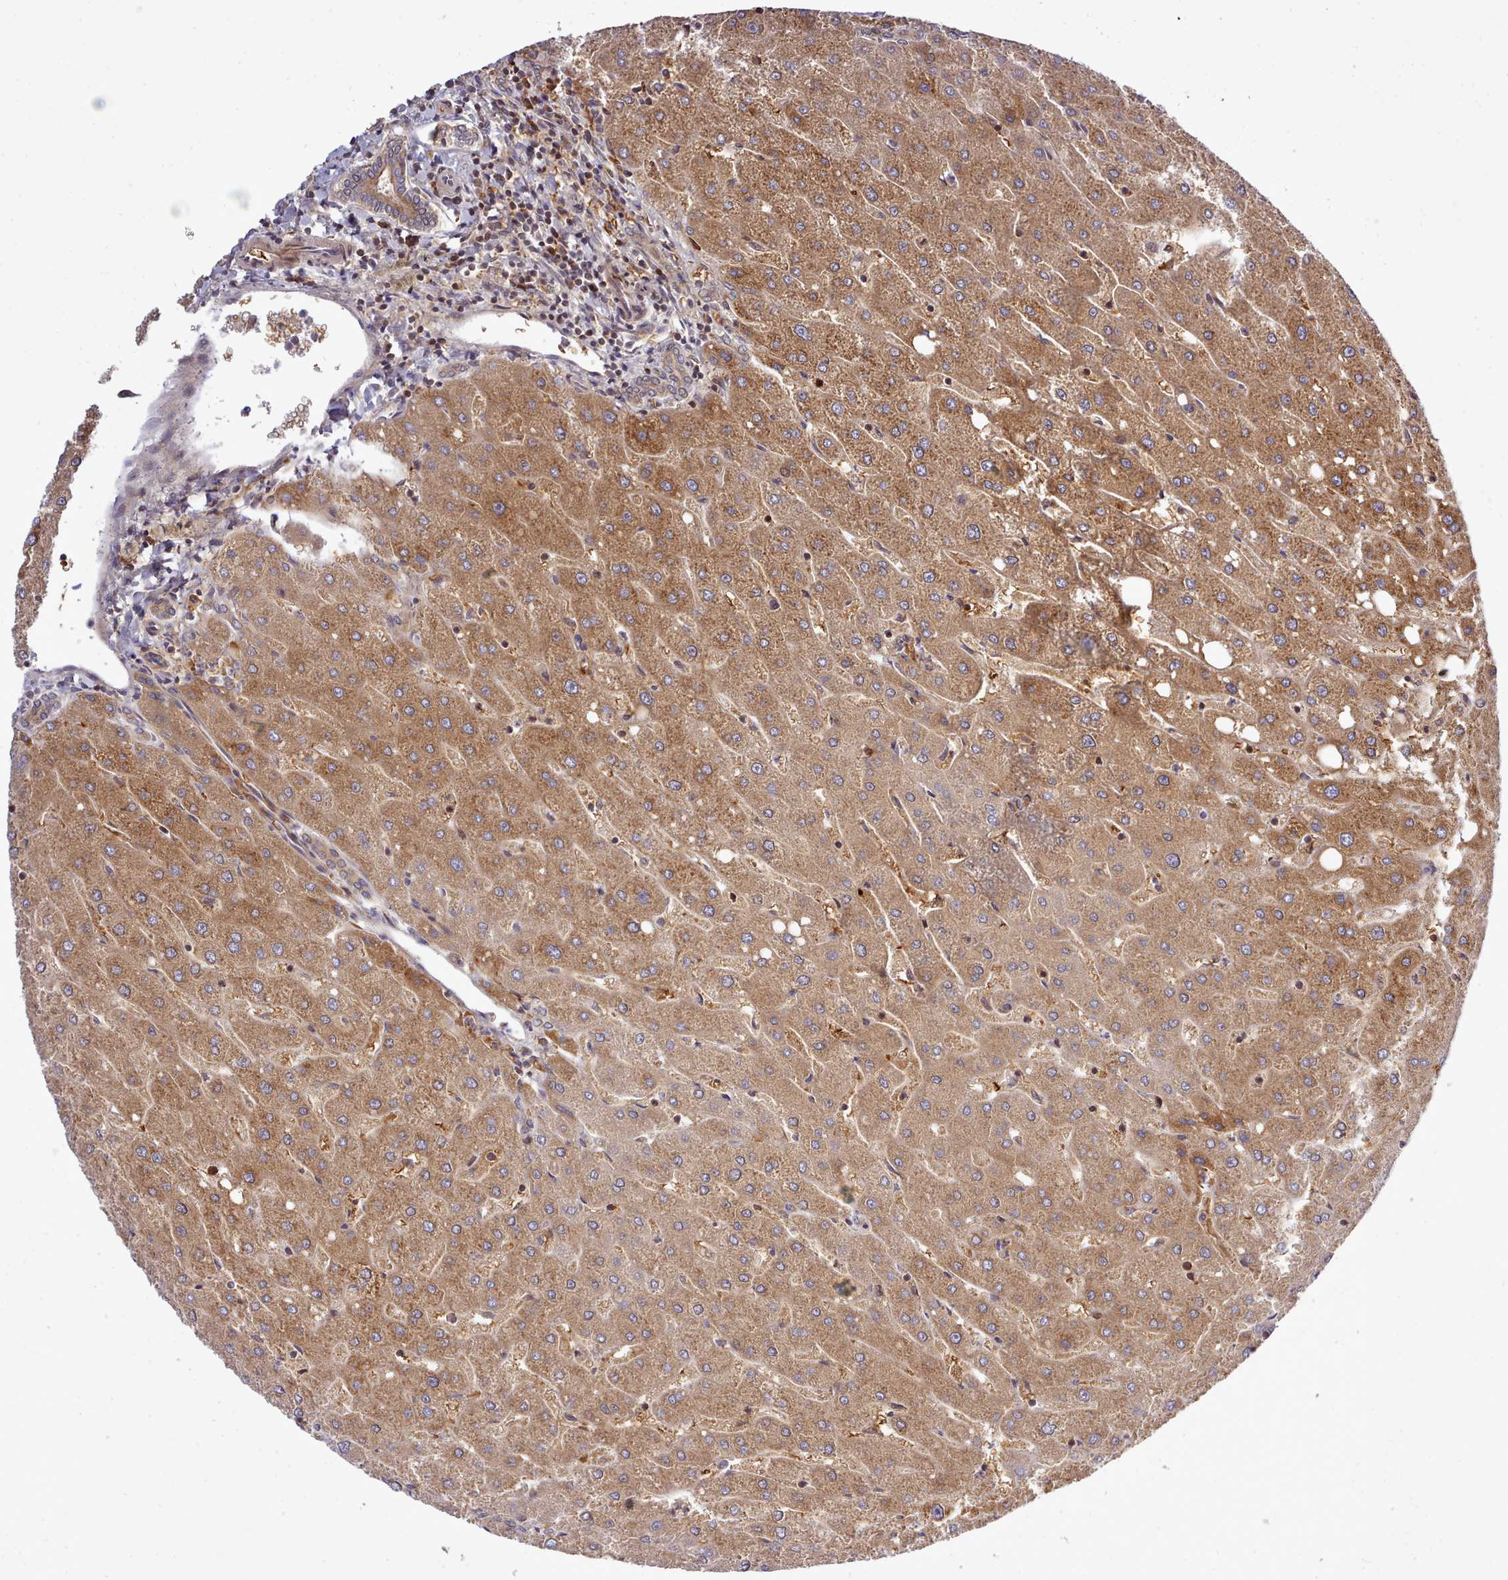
{"staining": {"intensity": "moderate", "quantity": ">75%", "location": "cytoplasmic/membranous"}, "tissue": "liver", "cell_type": "Cholangiocytes", "image_type": "normal", "snomed": [{"axis": "morphology", "description": "Normal tissue, NOS"}, {"axis": "topography", "description": "Liver"}], "caption": "IHC histopathology image of normal human liver stained for a protein (brown), which demonstrates medium levels of moderate cytoplasmic/membranous staining in about >75% of cholangiocytes.", "gene": "UBE2G1", "patient": {"sex": "male", "age": 67}}